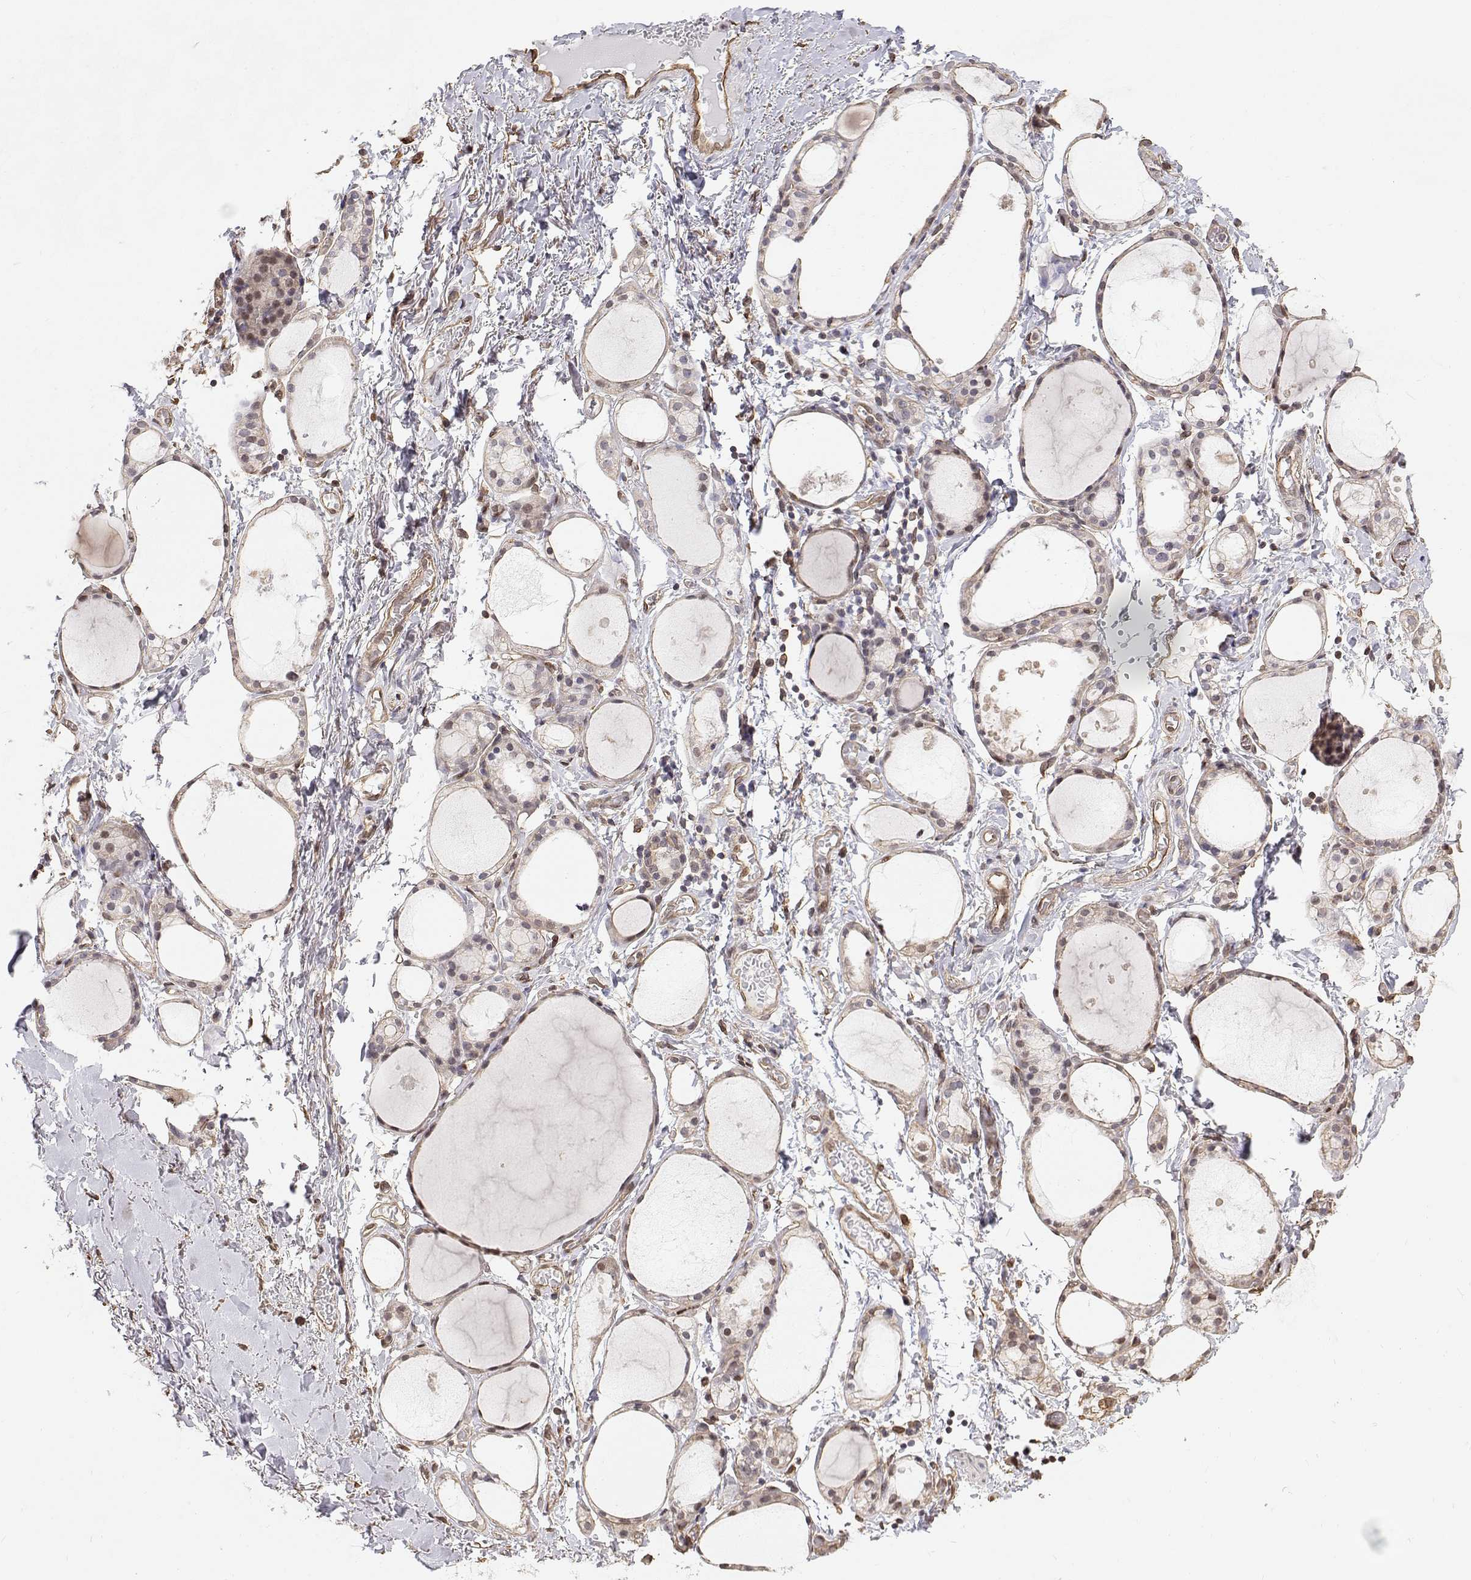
{"staining": {"intensity": "negative", "quantity": "none", "location": "none"}, "tissue": "thyroid gland", "cell_type": "Glandular cells", "image_type": "normal", "snomed": [{"axis": "morphology", "description": "Normal tissue, NOS"}, {"axis": "topography", "description": "Thyroid gland"}], "caption": "High magnification brightfield microscopy of unremarkable thyroid gland stained with DAB (3,3'-diaminobenzidine) (brown) and counterstained with hematoxylin (blue): glandular cells show no significant positivity. (IHC, brightfield microscopy, high magnification).", "gene": "GSDMA", "patient": {"sex": "male", "age": 68}}